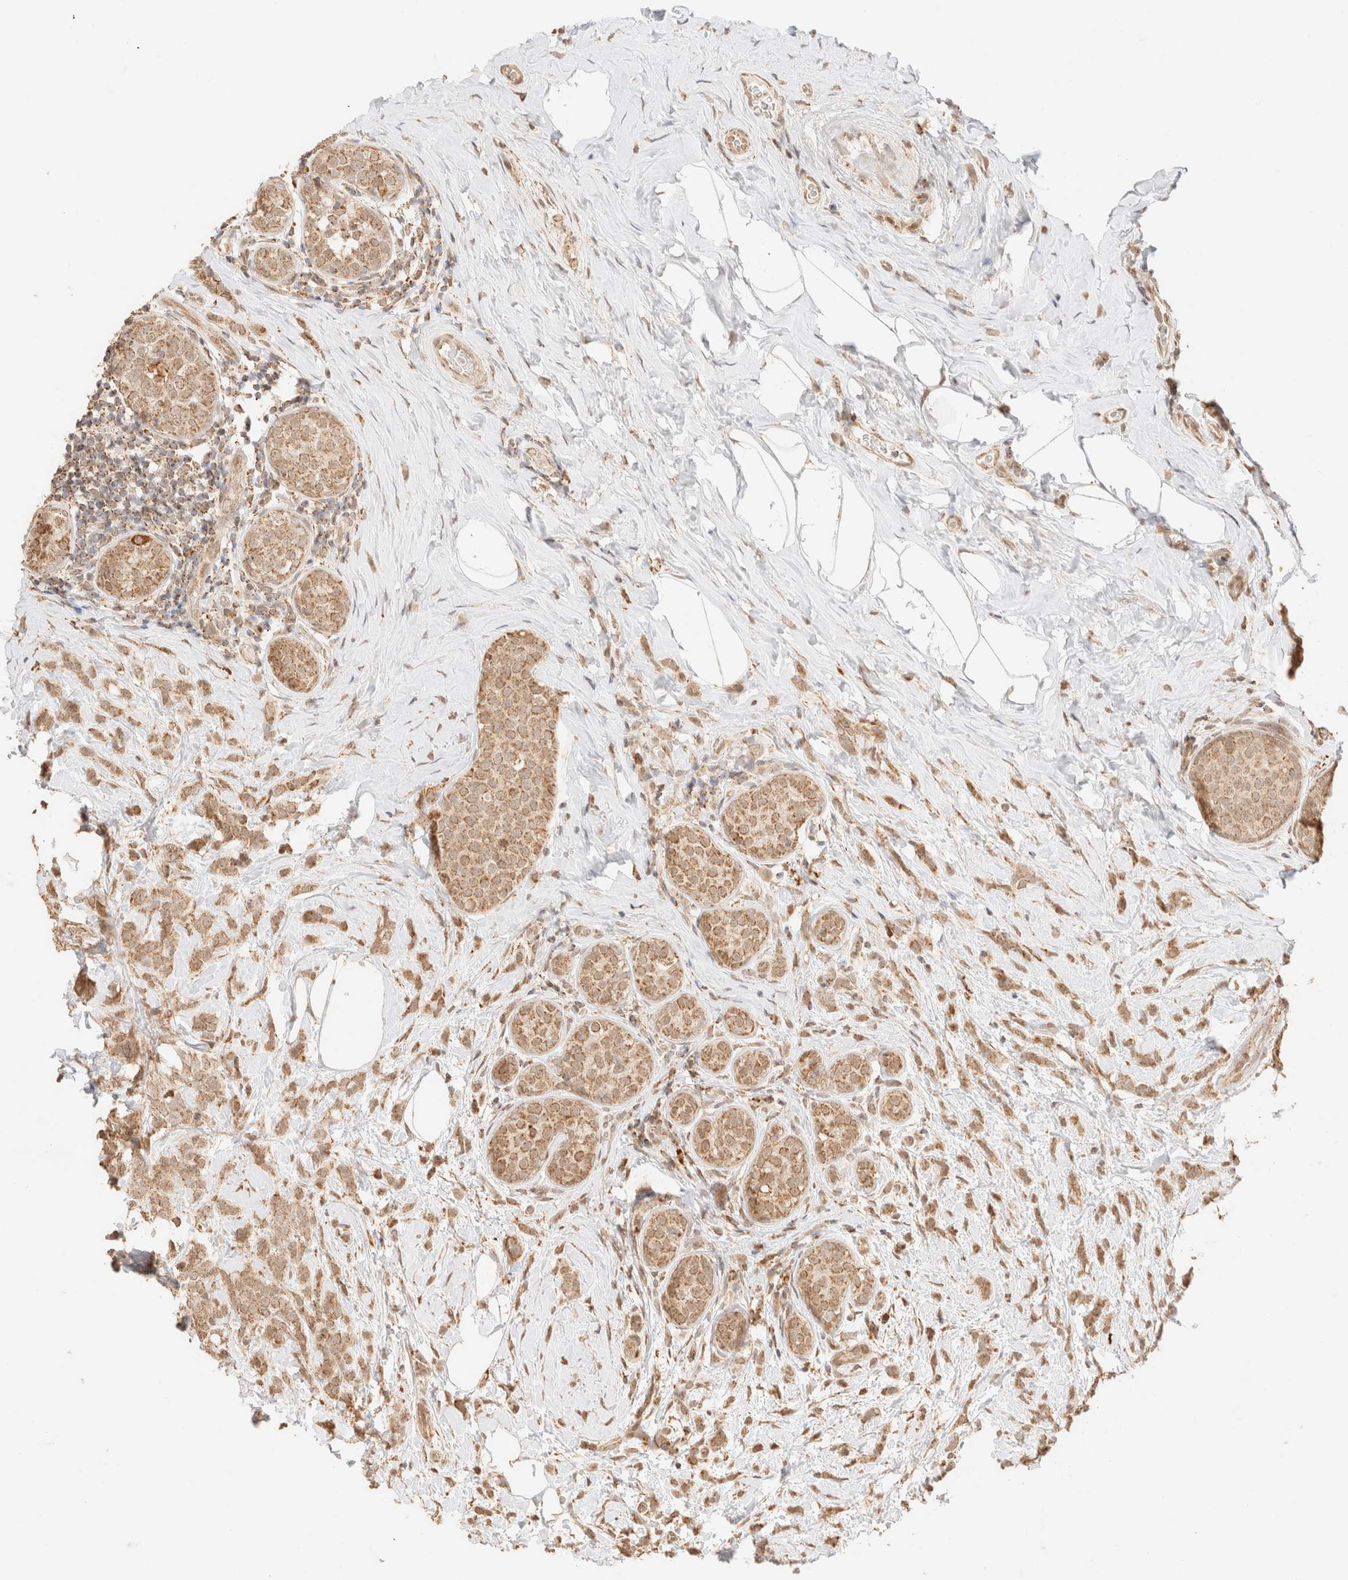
{"staining": {"intensity": "weak", "quantity": ">75%", "location": "cytoplasmic/membranous"}, "tissue": "breast cancer", "cell_type": "Tumor cells", "image_type": "cancer", "snomed": [{"axis": "morphology", "description": "Lobular carcinoma, in situ"}, {"axis": "morphology", "description": "Lobular carcinoma"}, {"axis": "topography", "description": "Breast"}], "caption": "Breast lobular carcinoma in situ was stained to show a protein in brown. There is low levels of weak cytoplasmic/membranous positivity in about >75% of tumor cells. (IHC, brightfield microscopy, high magnification).", "gene": "TACO1", "patient": {"sex": "female", "age": 41}}